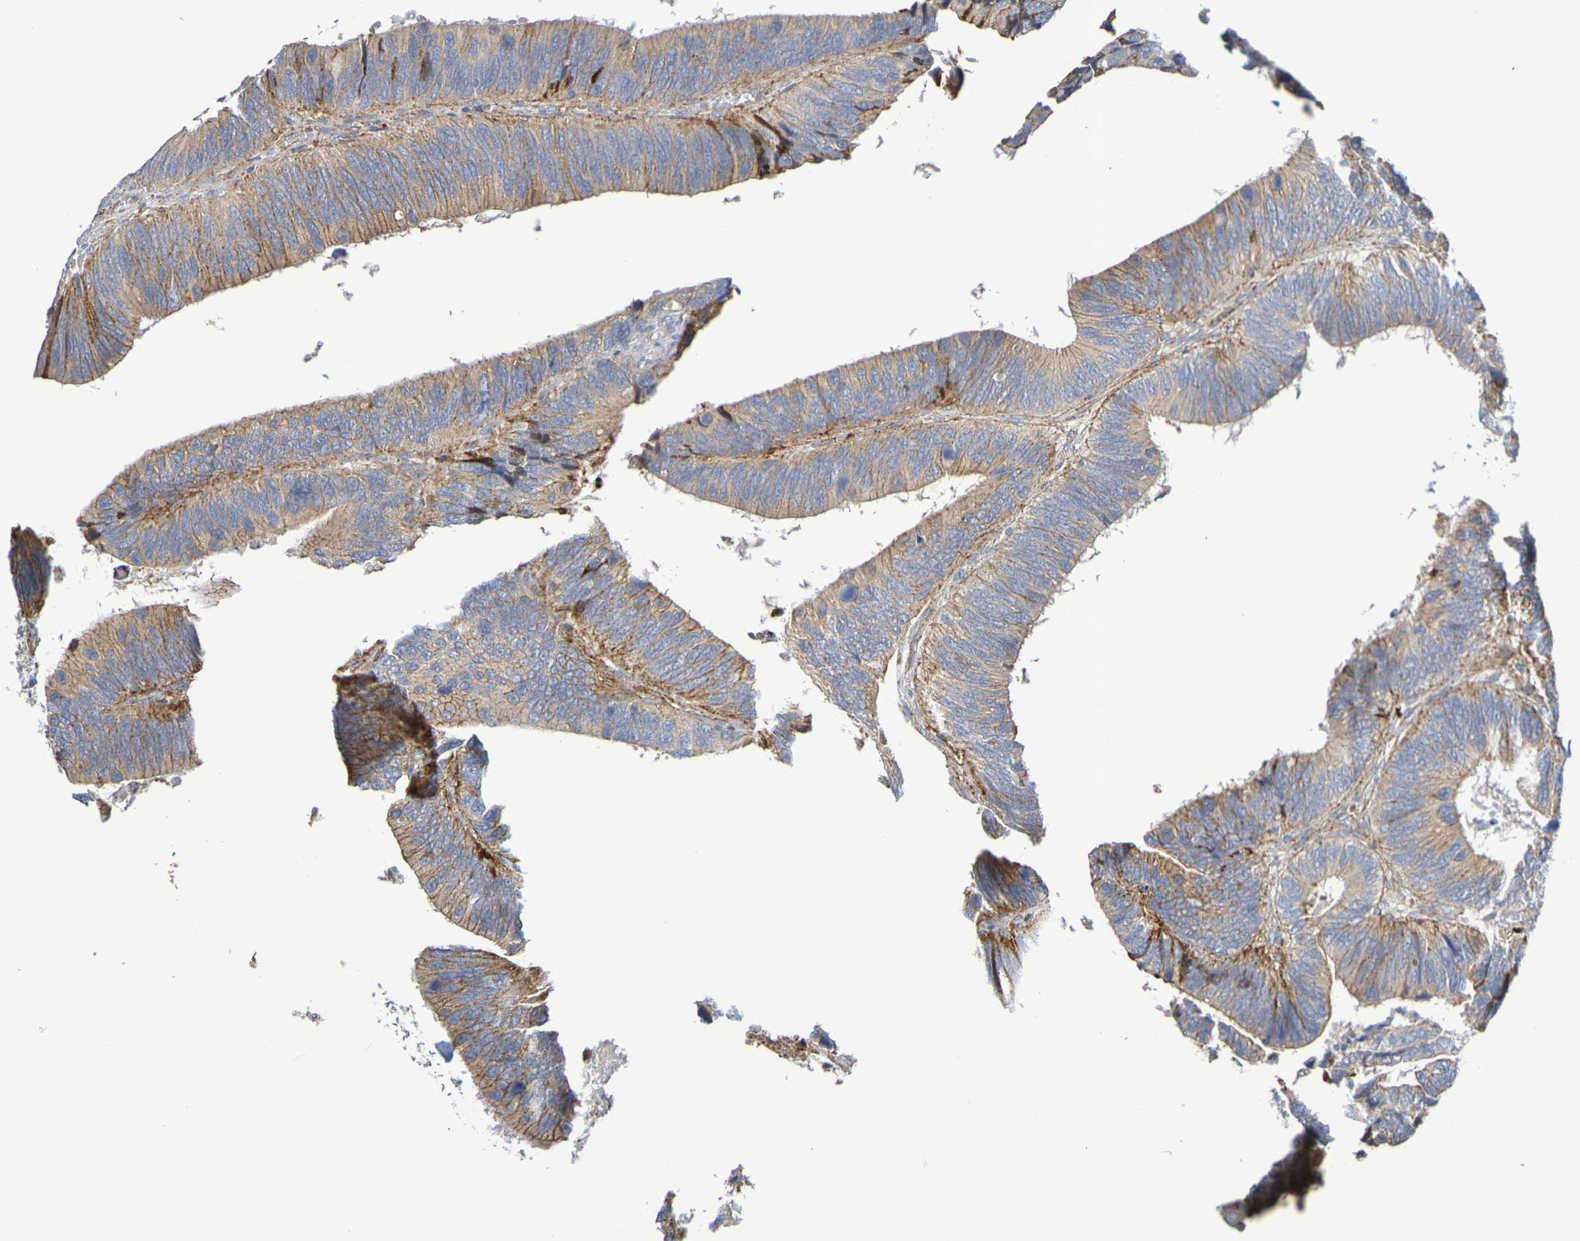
{"staining": {"intensity": "moderate", "quantity": "25%-75%", "location": "cytoplasmic/membranous"}, "tissue": "colorectal cancer", "cell_type": "Tumor cells", "image_type": "cancer", "snomed": [{"axis": "morphology", "description": "Adenocarcinoma, NOS"}, {"axis": "topography", "description": "Colon"}], "caption": "An image of colorectal adenocarcinoma stained for a protein shows moderate cytoplasmic/membranous brown staining in tumor cells. Using DAB (brown) and hematoxylin (blue) stains, captured at high magnification using brightfield microscopy.", "gene": "SDC4", "patient": {"sex": "male", "age": 72}}